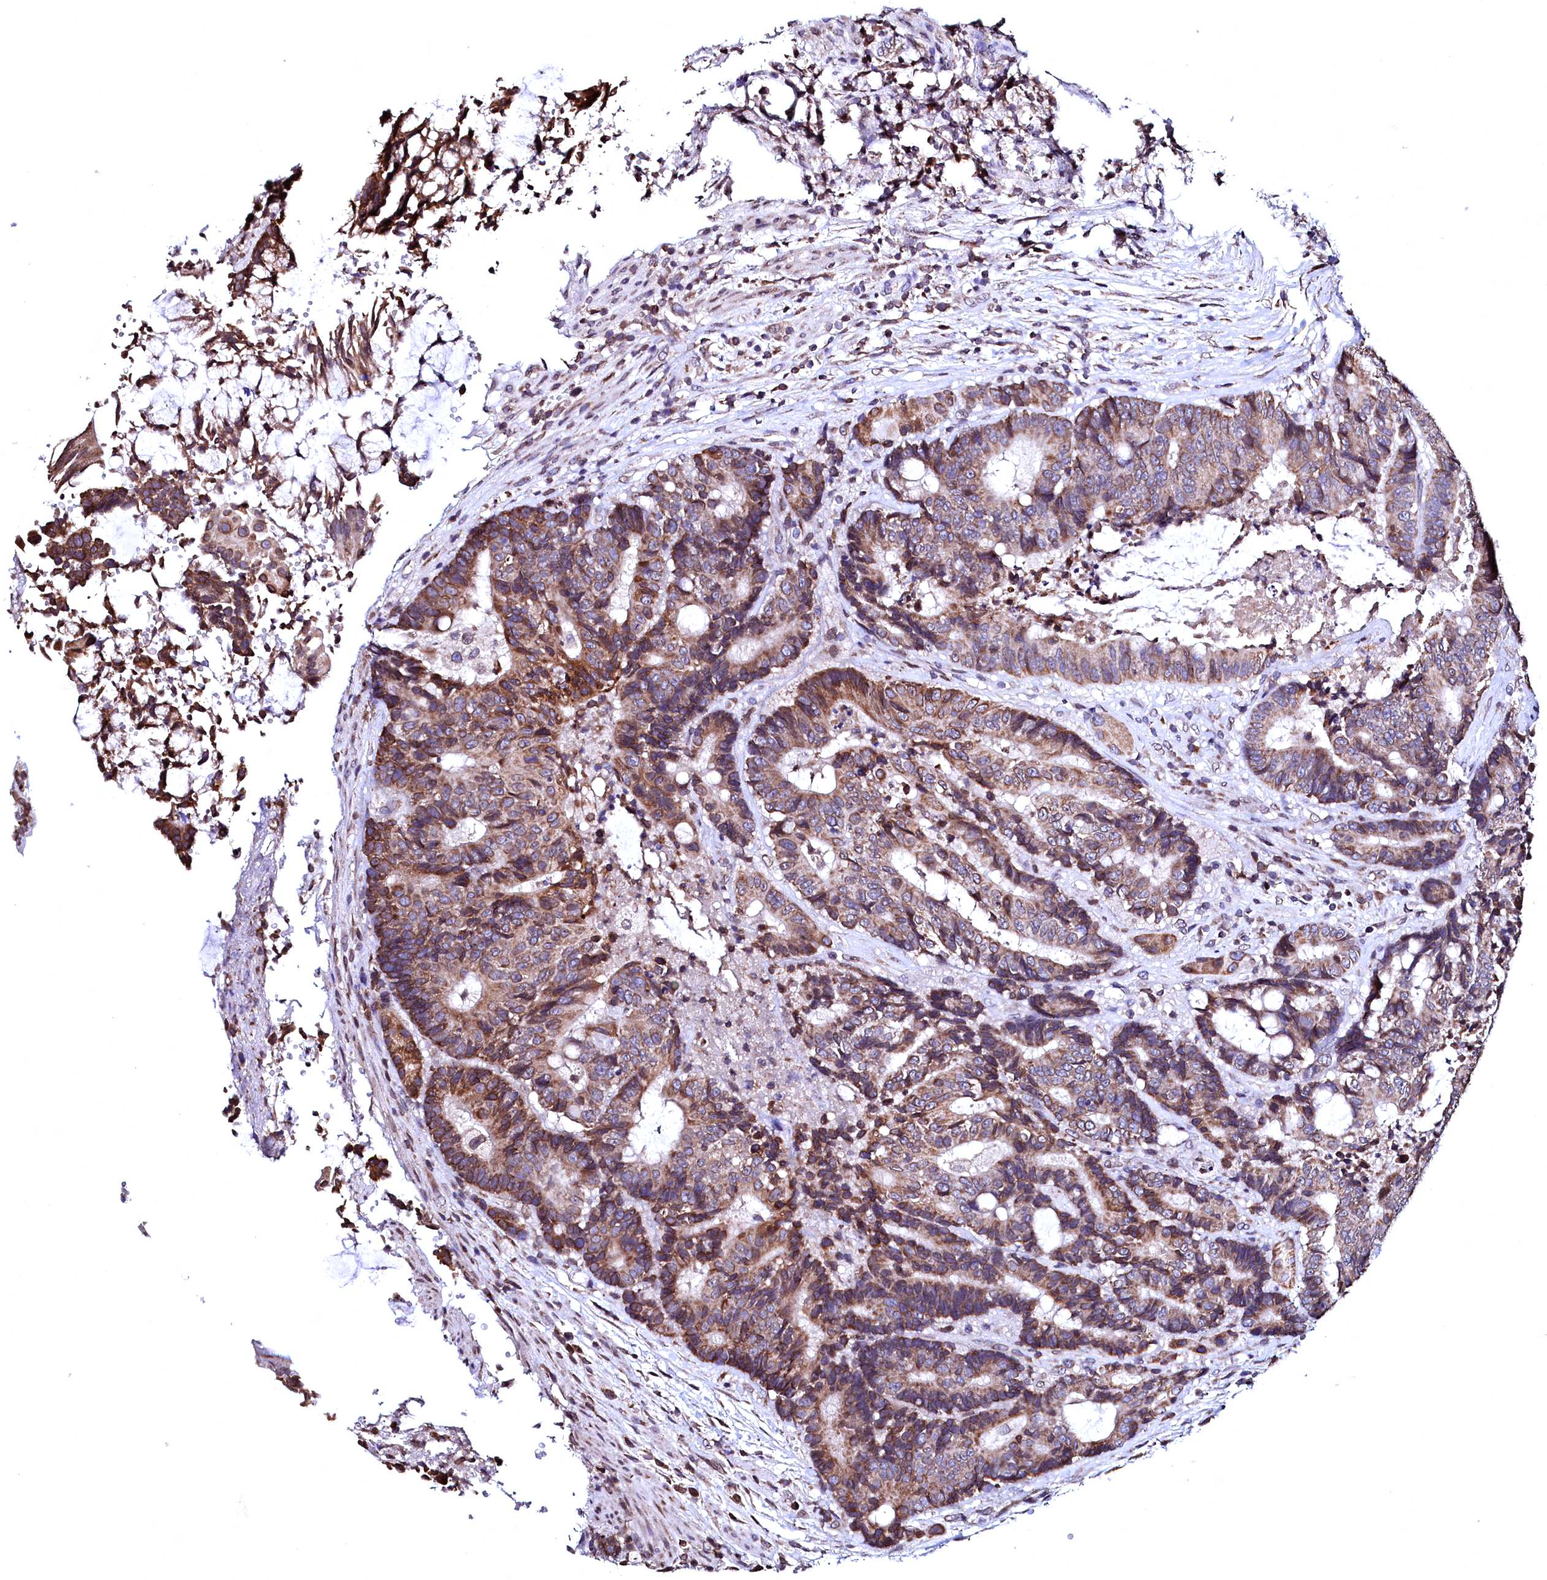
{"staining": {"intensity": "moderate", "quantity": ">75%", "location": "cytoplasmic/membranous"}, "tissue": "colorectal cancer", "cell_type": "Tumor cells", "image_type": "cancer", "snomed": [{"axis": "morphology", "description": "Adenocarcinoma, NOS"}, {"axis": "topography", "description": "Rectum"}], "caption": "The histopathology image demonstrates immunohistochemical staining of colorectal cancer. There is moderate cytoplasmic/membranous positivity is present in approximately >75% of tumor cells. (DAB (3,3'-diaminobenzidine) IHC with brightfield microscopy, high magnification).", "gene": "HAND1", "patient": {"sex": "male", "age": 69}}